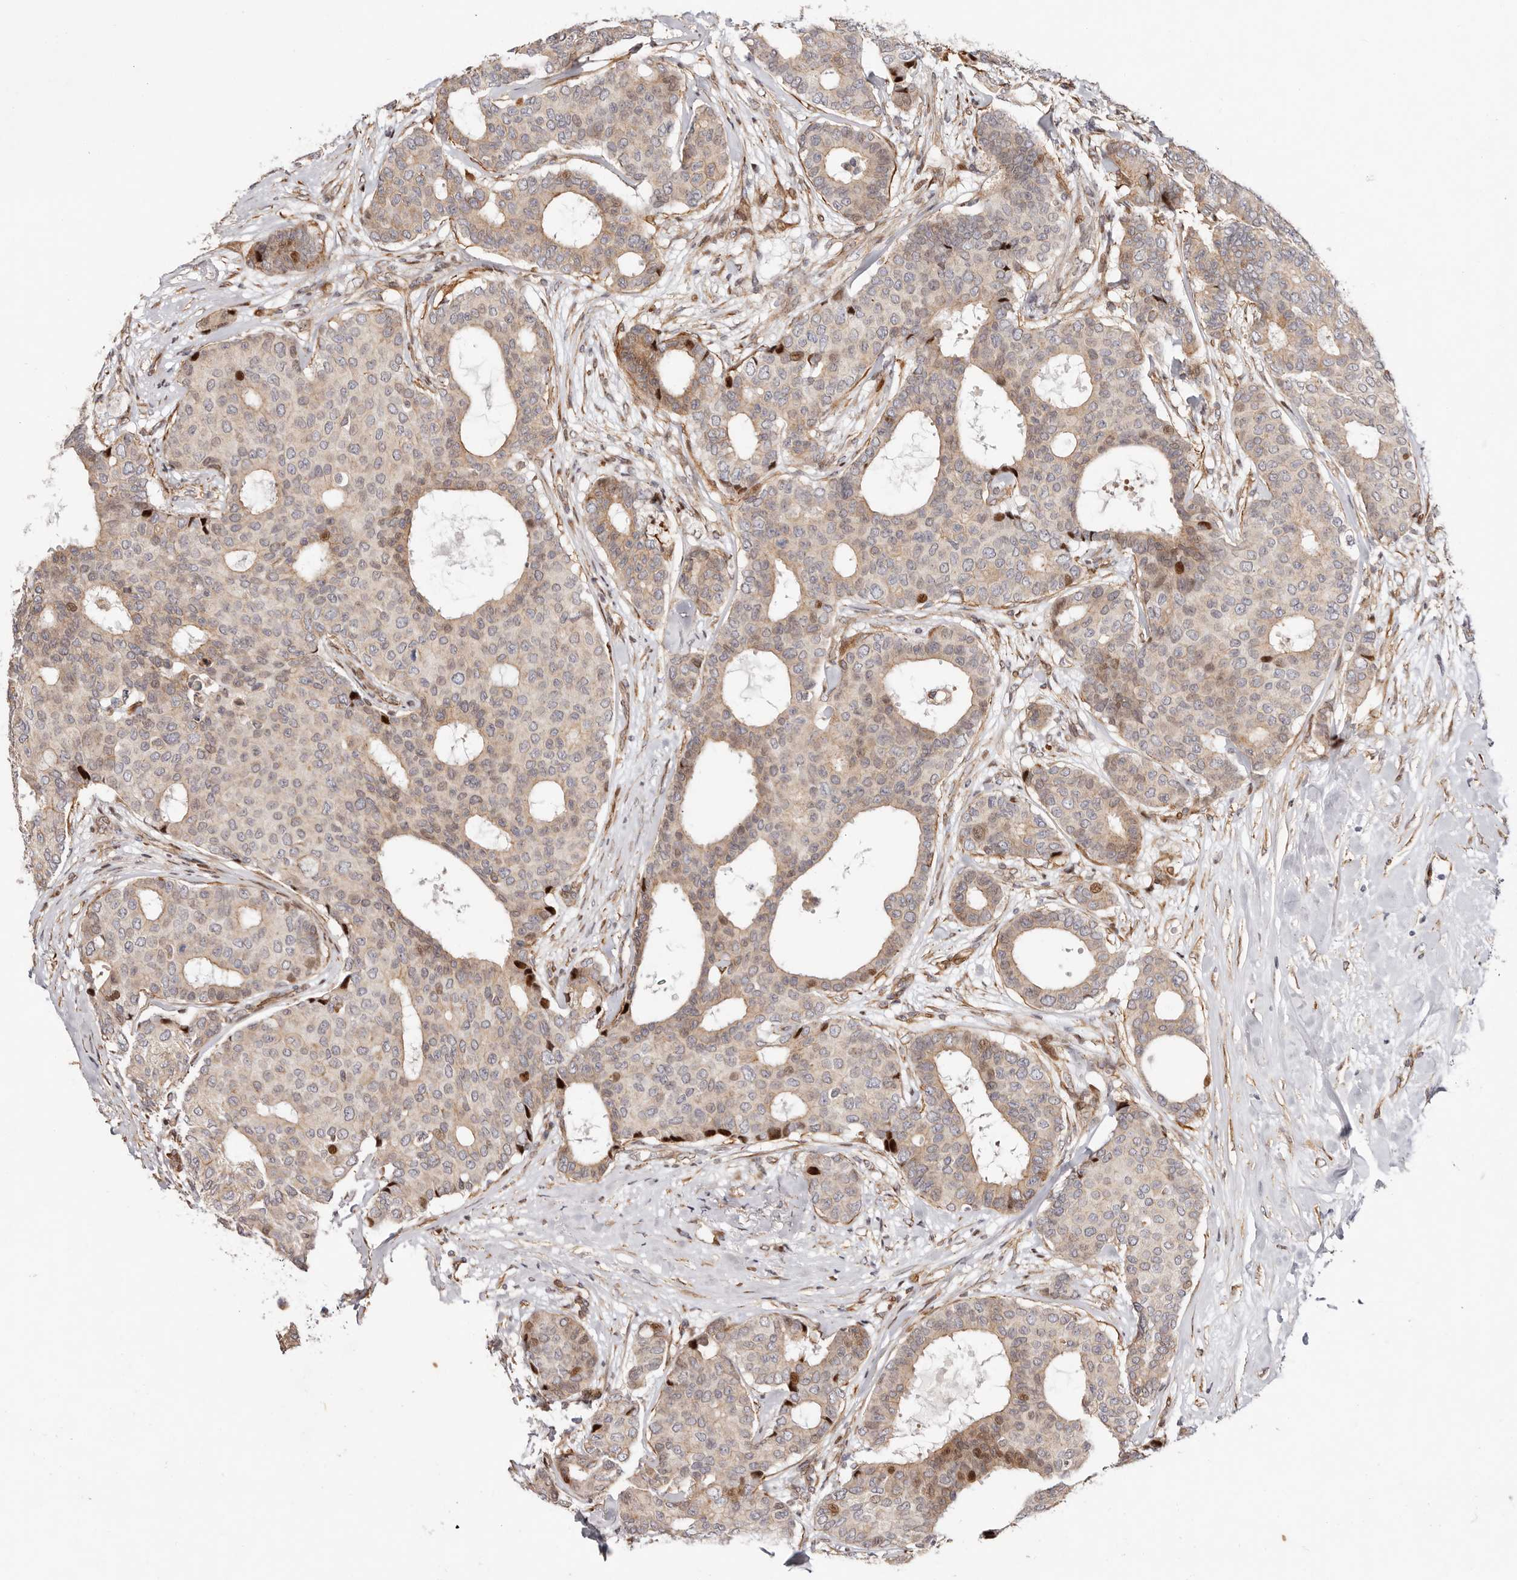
{"staining": {"intensity": "moderate", "quantity": ">75%", "location": "cytoplasmic/membranous,nuclear"}, "tissue": "breast cancer", "cell_type": "Tumor cells", "image_type": "cancer", "snomed": [{"axis": "morphology", "description": "Duct carcinoma"}, {"axis": "topography", "description": "Breast"}], "caption": "Breast cancer stained with a brown dye demonstrates moderate cytoplasmic/membranous and nuclear positive staining in approximately >75% of tumor cells.", "gene": "EPHX3", "patient": {"sex": "female", "age": 75}}